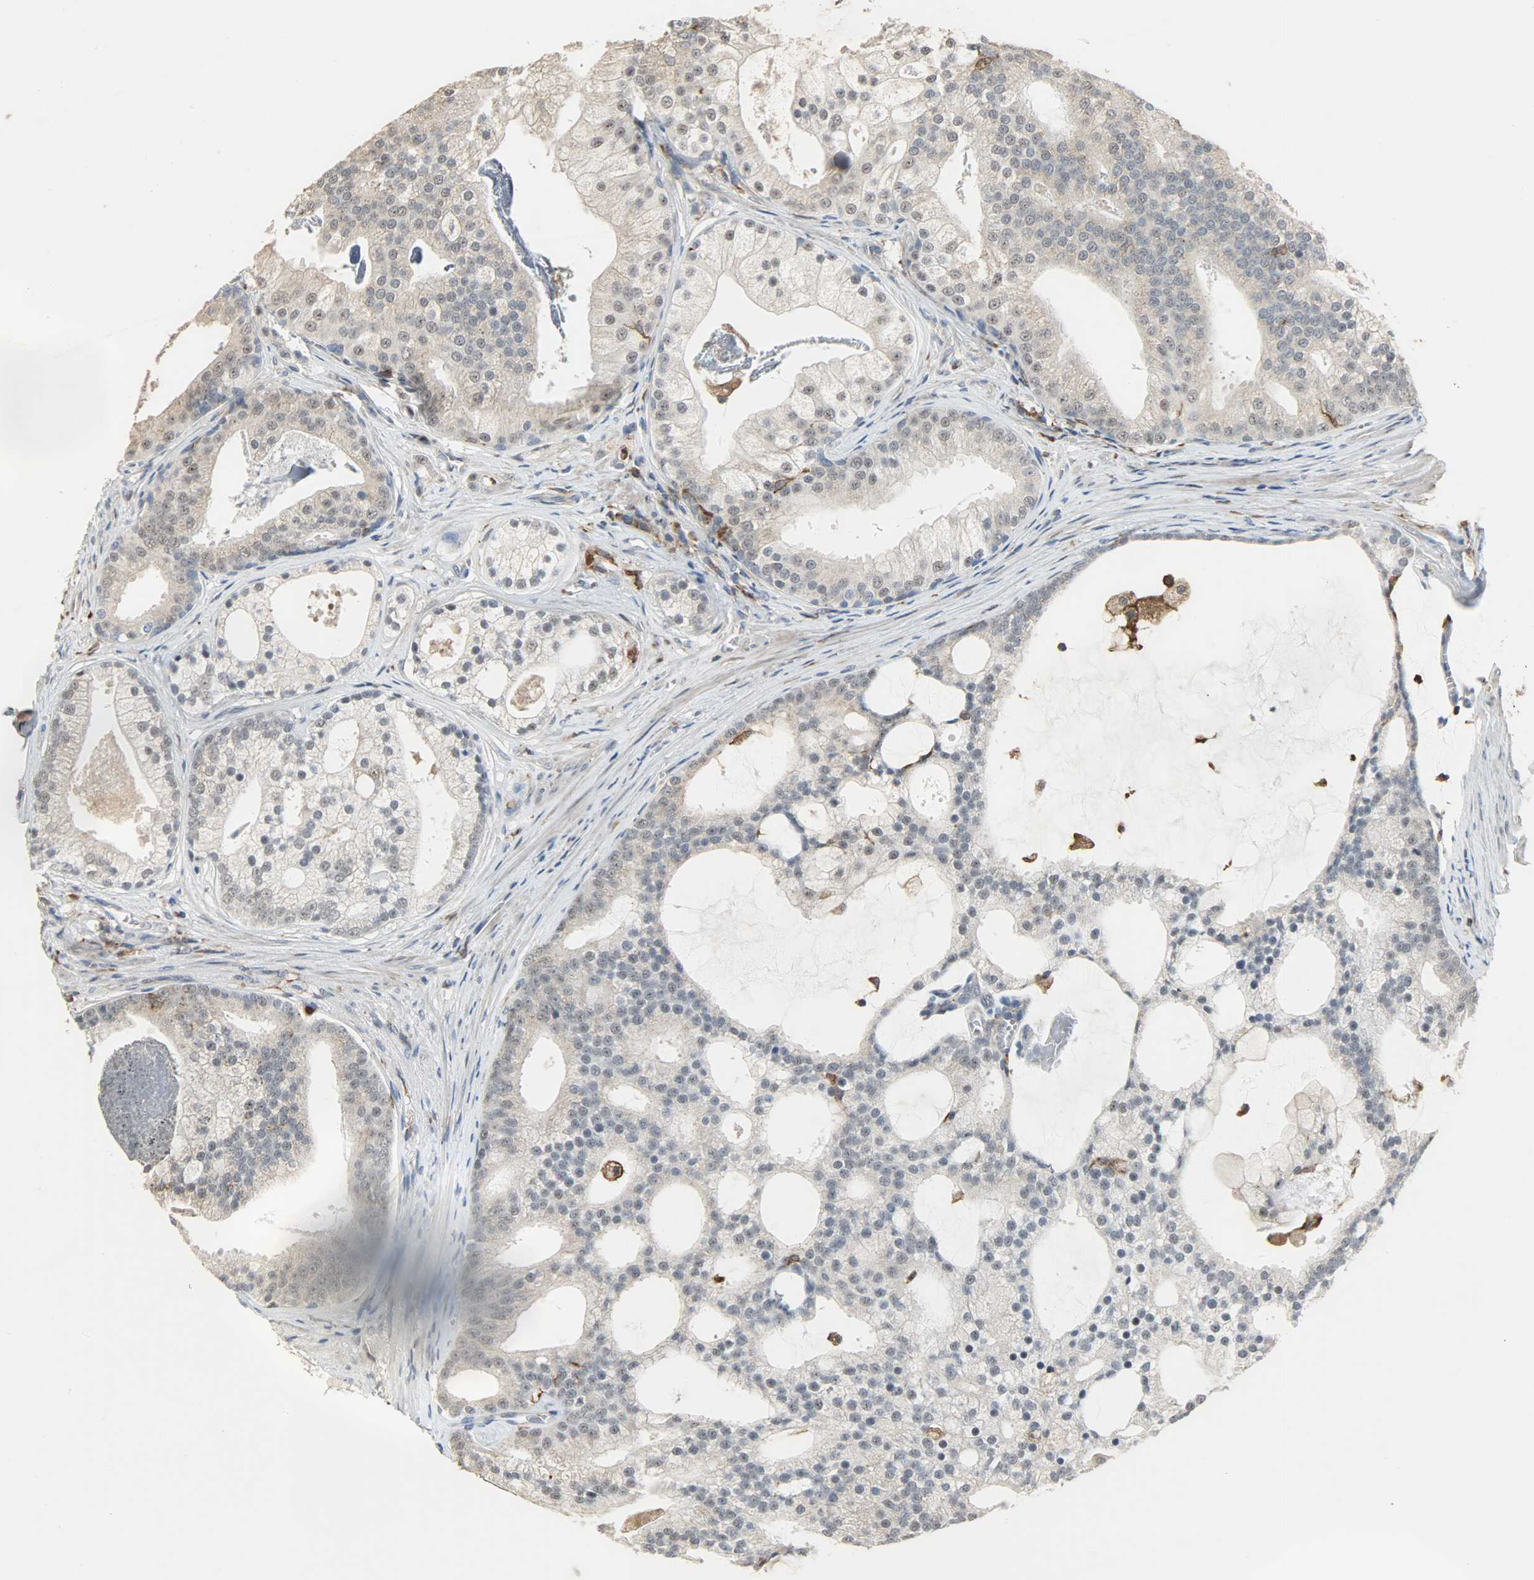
{"staining": {"intensity": "weak", "quantity": "25%-75%", "location": "cytoplasmic/membranous"}, "tissue": "prostate cancer", "cell_type": "Tumor cells", "image_type": "cancer", "snomed": [{"axis": "morphology", "description": "Adenocarcinoma, Low grade"}, {"axis": "topography", "description": "Prostate"}], "caption": "Tumor cells demonstrate weak cytoplasmic/membranous staining in about 25%-75% of cells in prostate cancer.", "gene": "SKAP2", "patient": {"sex": "male", "age": 58}}